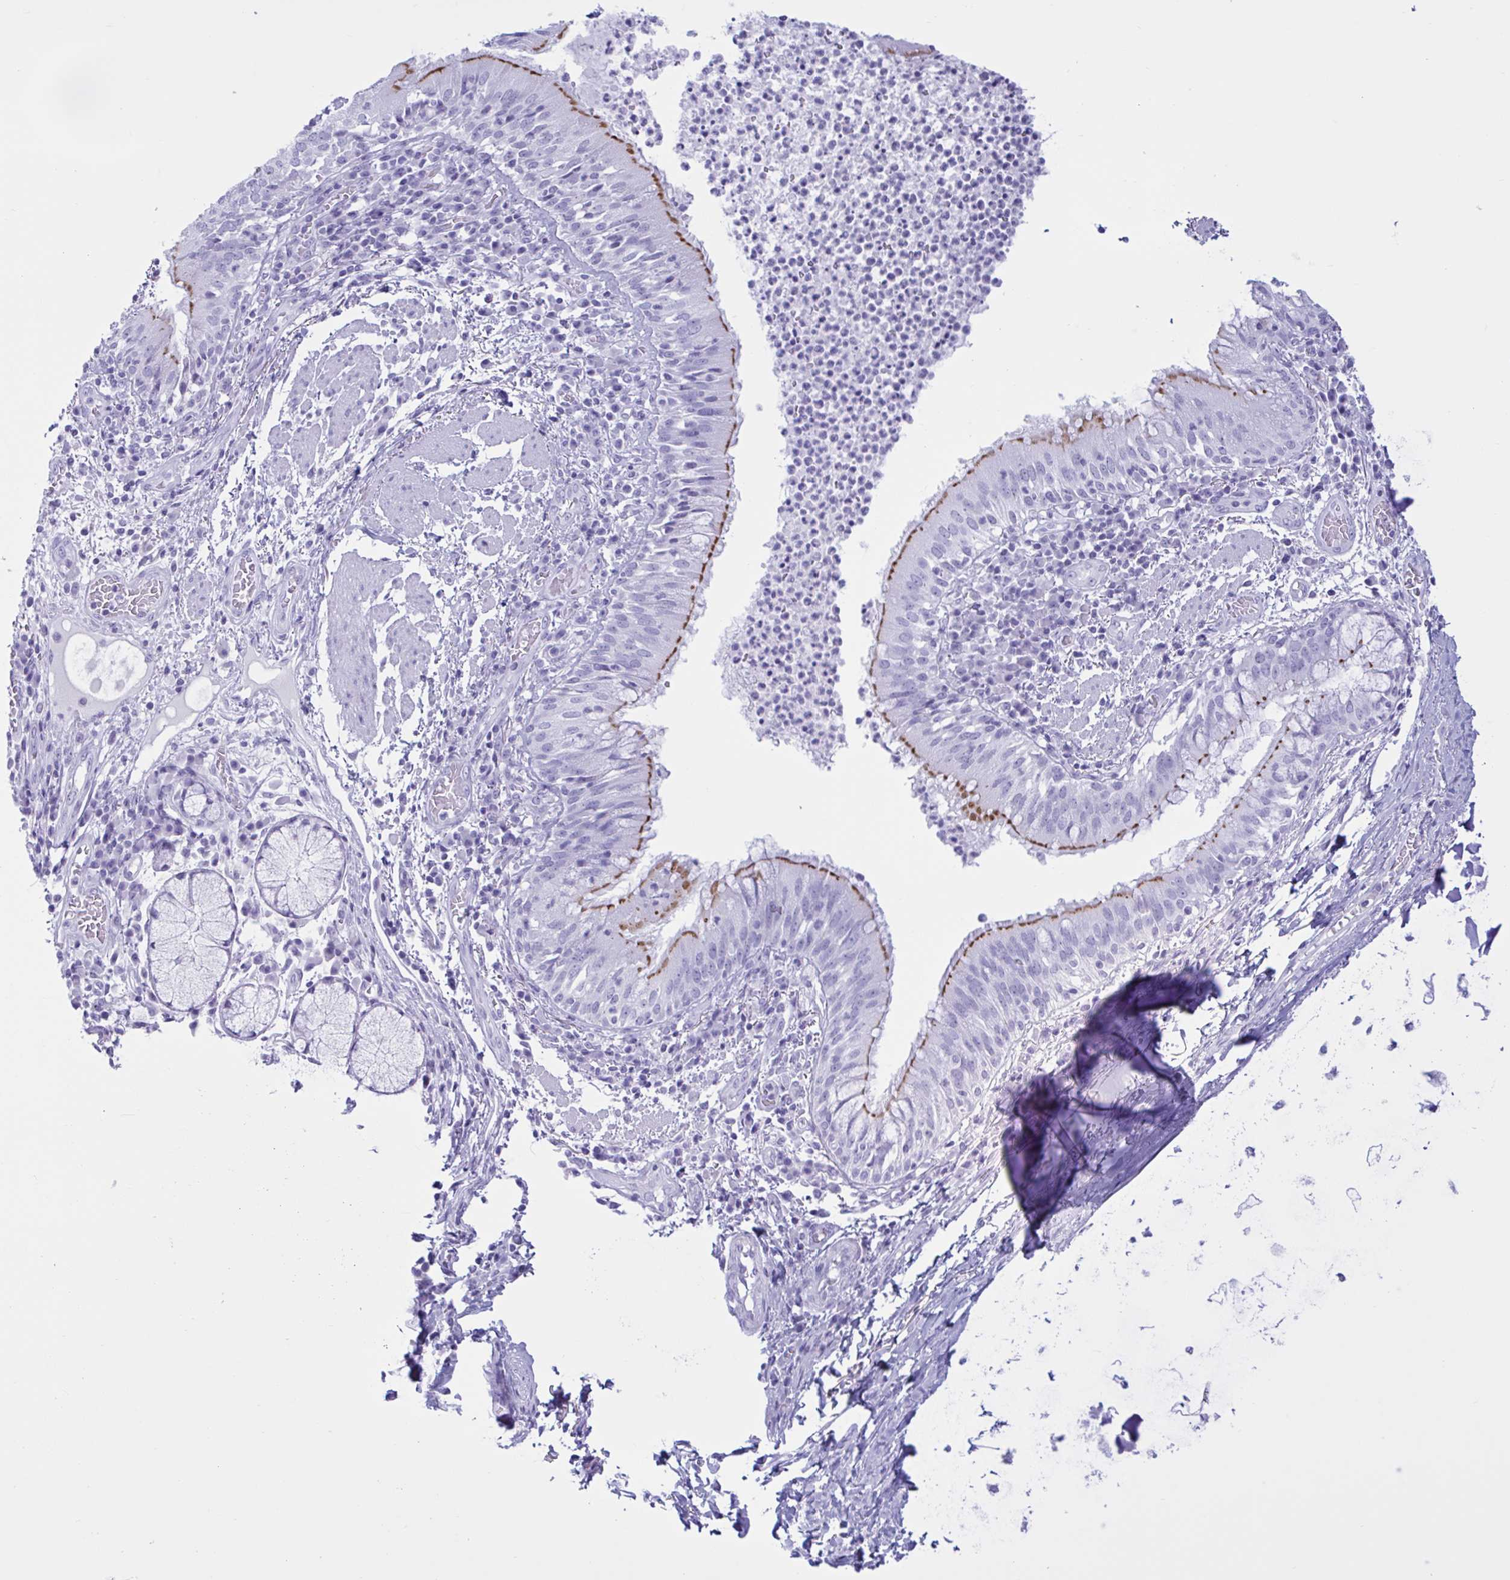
{"staining": {"intensity": "strong", "quantity": "25%-75%", "location": "cytoplasmic/membranous"}, "tissue": "bronchus", "cell_type": "Respiratory epithelial cells", "image_type": "normal", "snomed": [{"axis": "morphology", "description": "Normal tissue, NOS"}, {"axis": "topography", "description": "Lymph node"}, {"axis": "topography", "description": "Bronchus"}], "caption": "Protein expression by IHC shows strong cytoplasmic/membranous staining in approximately 25%-75% of respiratory epithelial cells in unremarkable bronchus. Immunohistochemistry (ihc) stains the protein of interest in brown and the nuclei are stained blue.", "gene": "MRGPRG", "patient": {"sex": "male", "age": 56}}